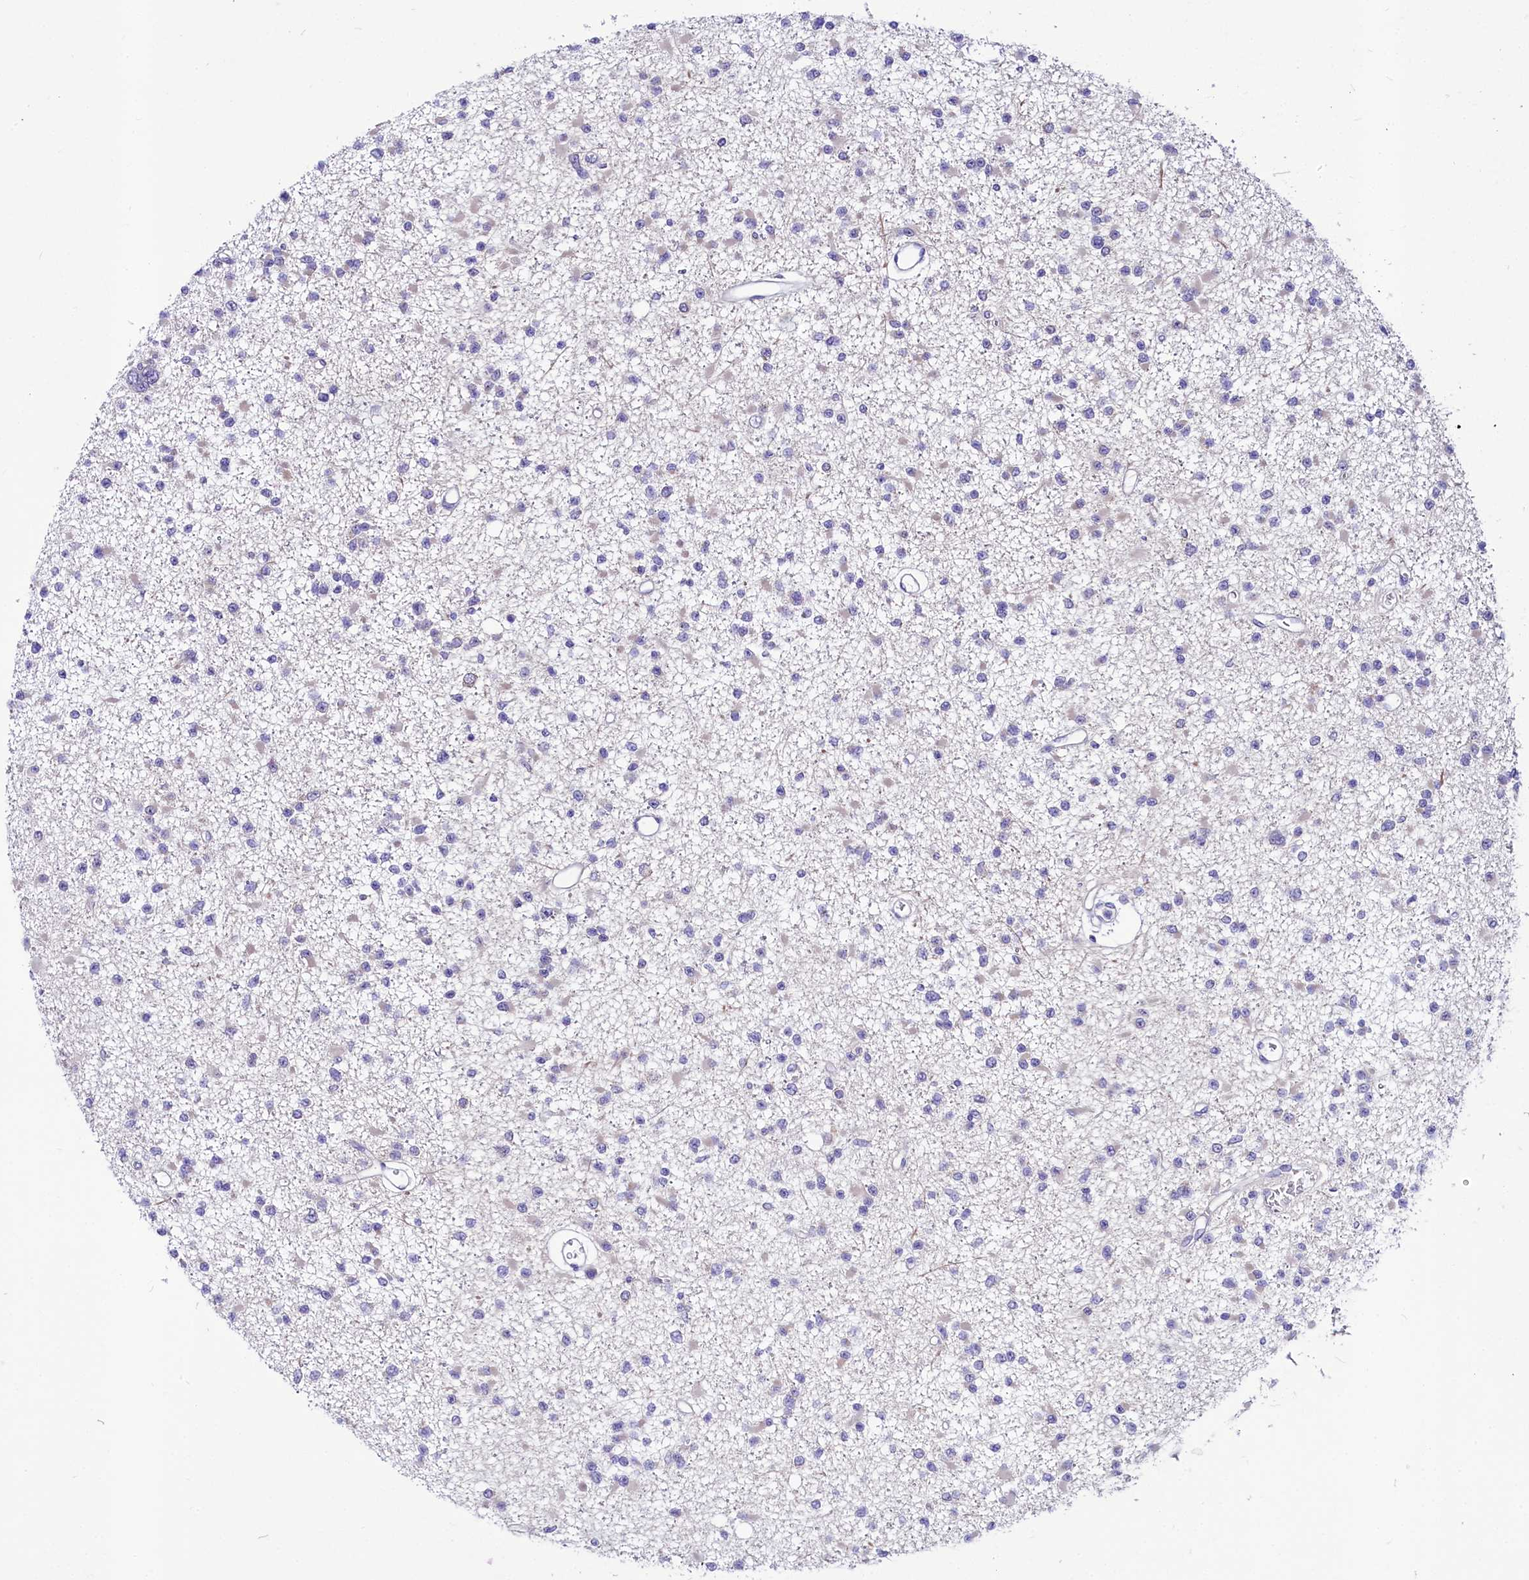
{"staining": {"intensity": "negative", "quantity": "none", "location": "none"}, "tissue": "glioma", "cell_type": "Tumor cells", "image_type": "cancer", "snomed": [{"axis": "morphology", "description": "Glioma, malignant, Low grade"}, {"axis": "topography", "description": "Brain"}], "caption": "Tumor cells are negative for protein expression in human low-grade glioma (malignant).", "gene": "ABHD5", "patient": {"sex": "female", "age": 22}}